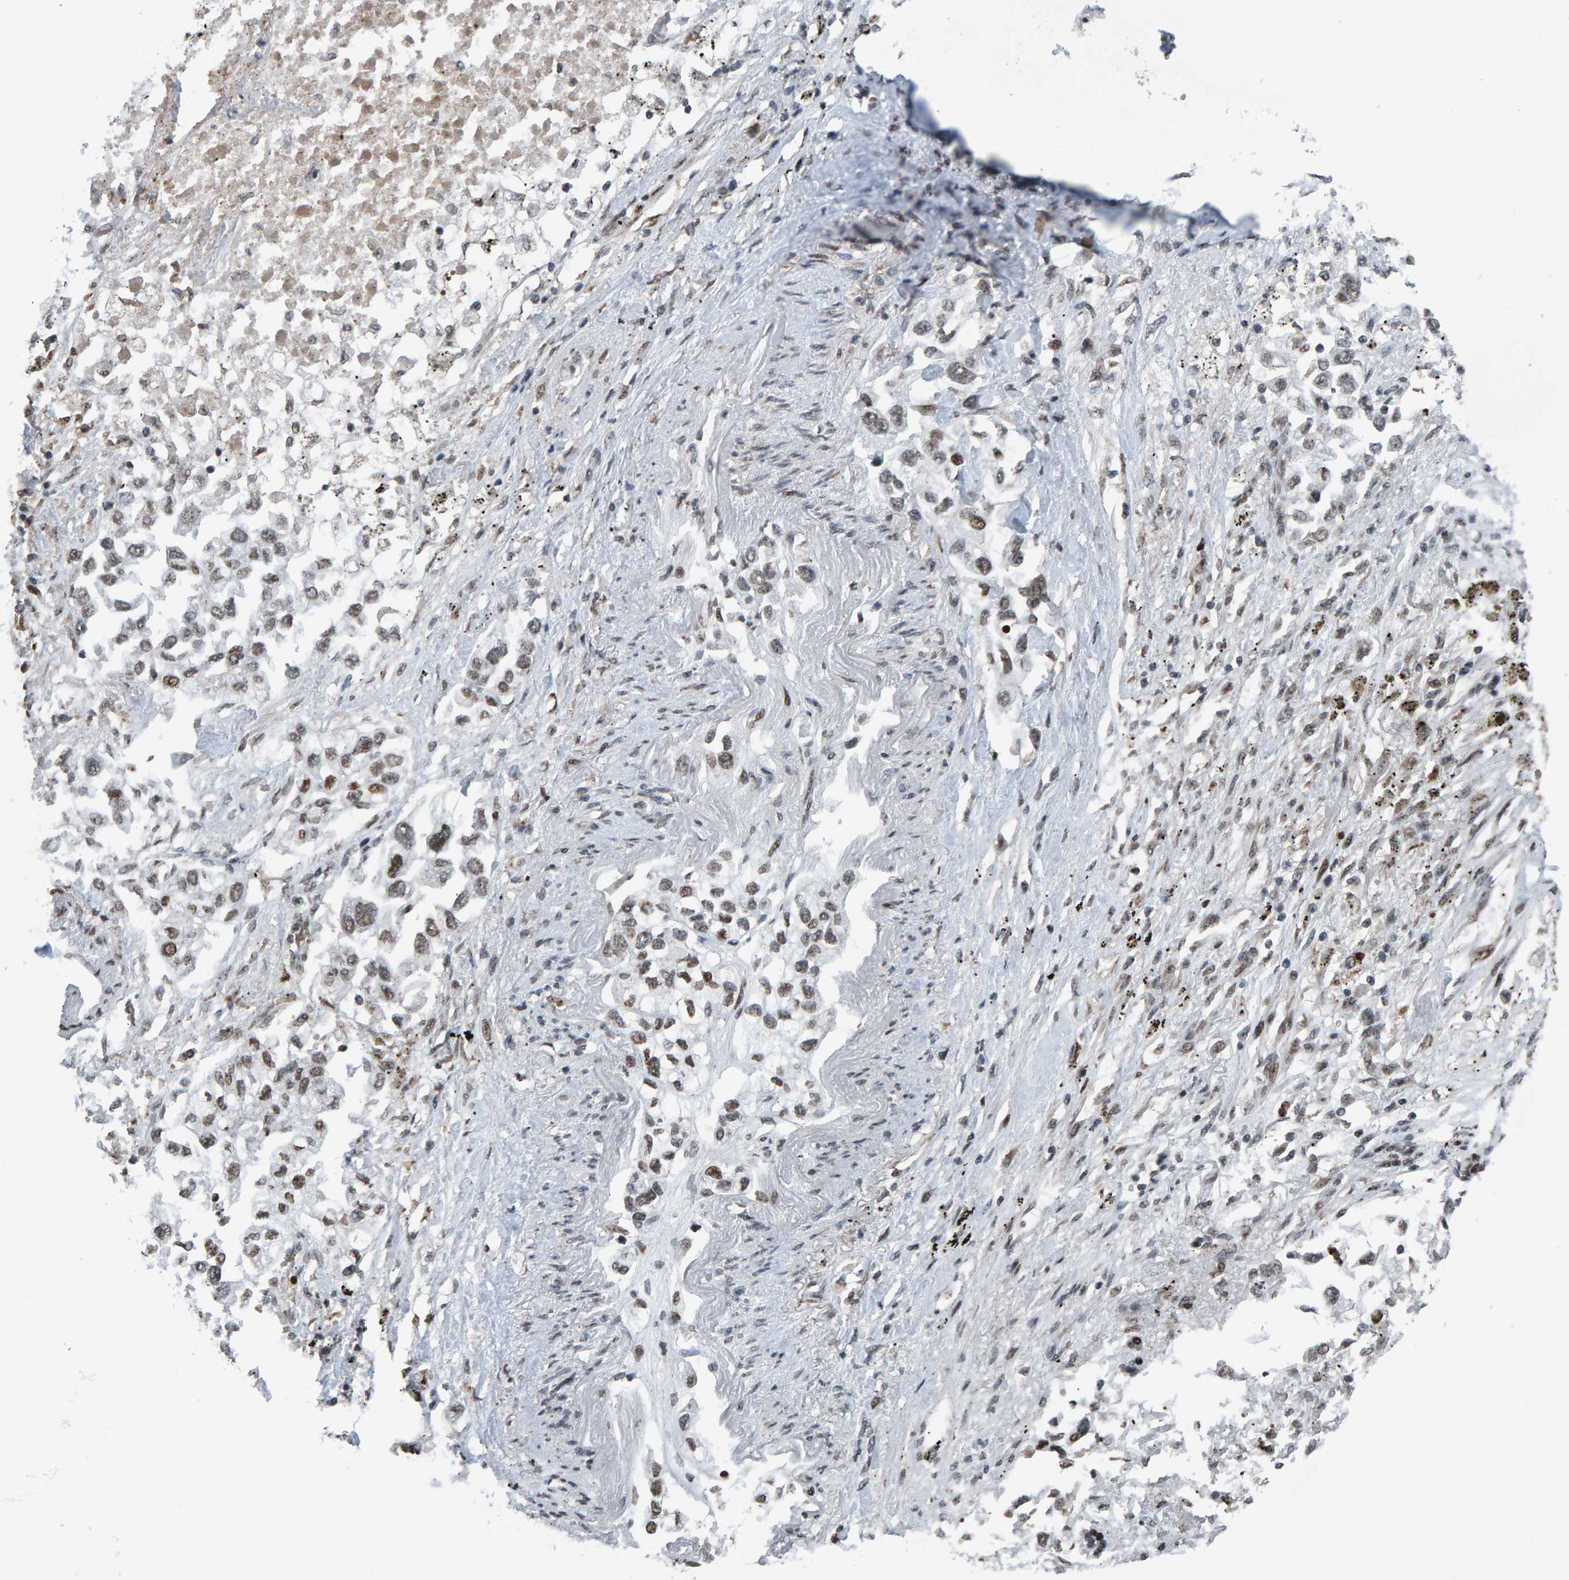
{"staining": {"intensity": "weak", "quantity": "25%-75%", "location": "nuclear"}, "tissue": "lung cancer", "cell_type": "Tumor cells", "image_type": "cancer", "snomed": [{"axis": "morphology", "description": "Inflammation, NOS"}, {"axis": "morphology", "description": "Adenocarcinoma, NOS"}, {"axis": "topography", "description": "Lung"}], "caption": "A micrograph of lung adenocarcinoma stained for a protein demonstrates weak nuclear brown staining in tumor cells.", "gene": "ZNF366", "patient": {"sex": "male", "age": 63}}